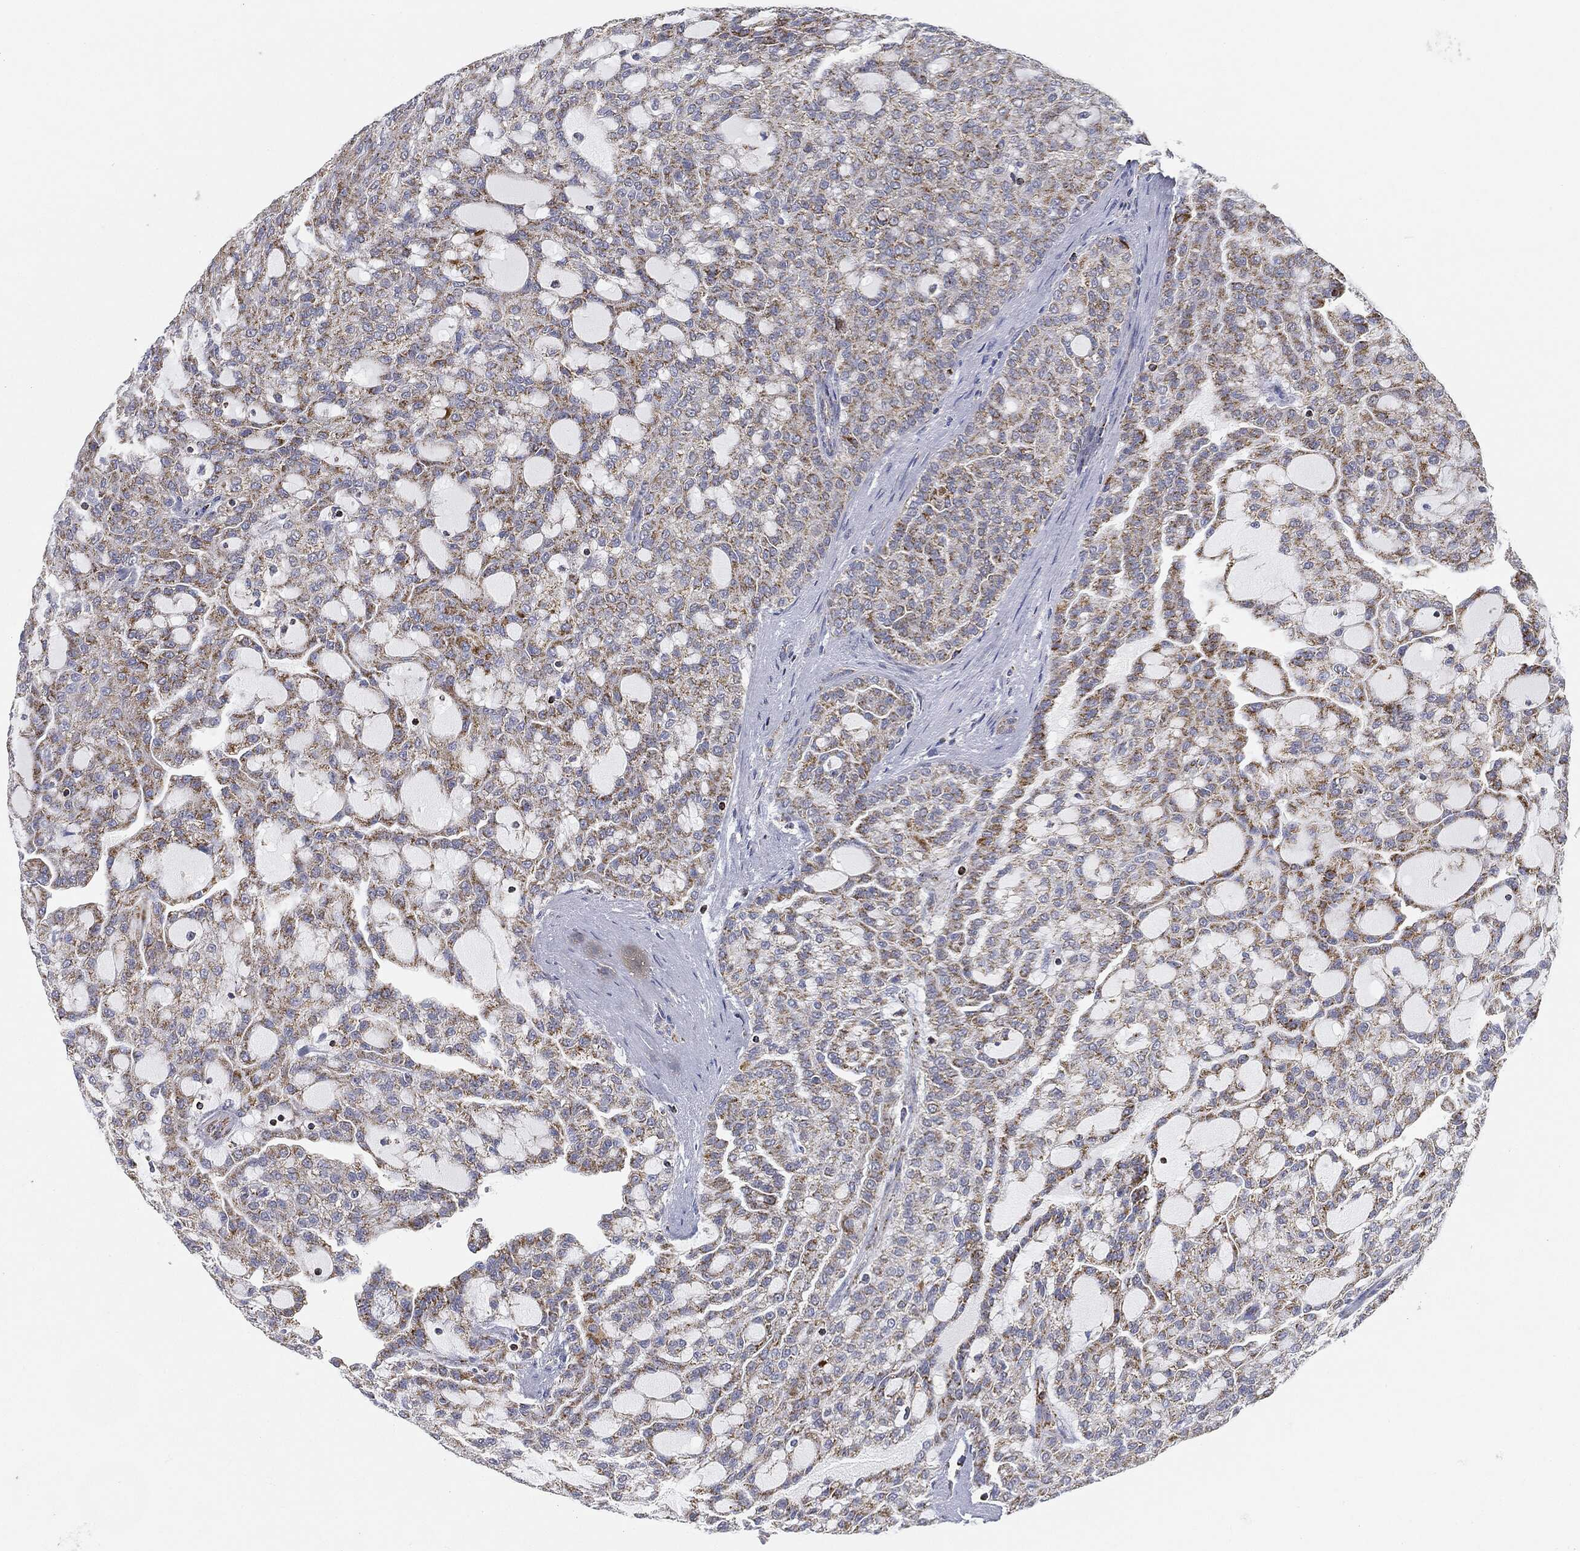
{"staining": {"intensity": "moderate", "quantity": ">75%", "location": "cytoplasmic/membranous"}, "tissue": "renal cancer", "cell_type": "Tumor cells", "image_type": "cancer", "snomed": [{"axis": "morphology", "description": "Adenocarcinoma, NOS"}, {"axis": "topography", "description": "Kidney"}], "caption": "Brown immunohistochemical staining in adenocarcinoma (renal) shows moderate cytoplasmic/membranous positivity in approximately >75% of tumor cells.", "gene": "CAPN15", "patient": {"sex": "male", "age": 63}}